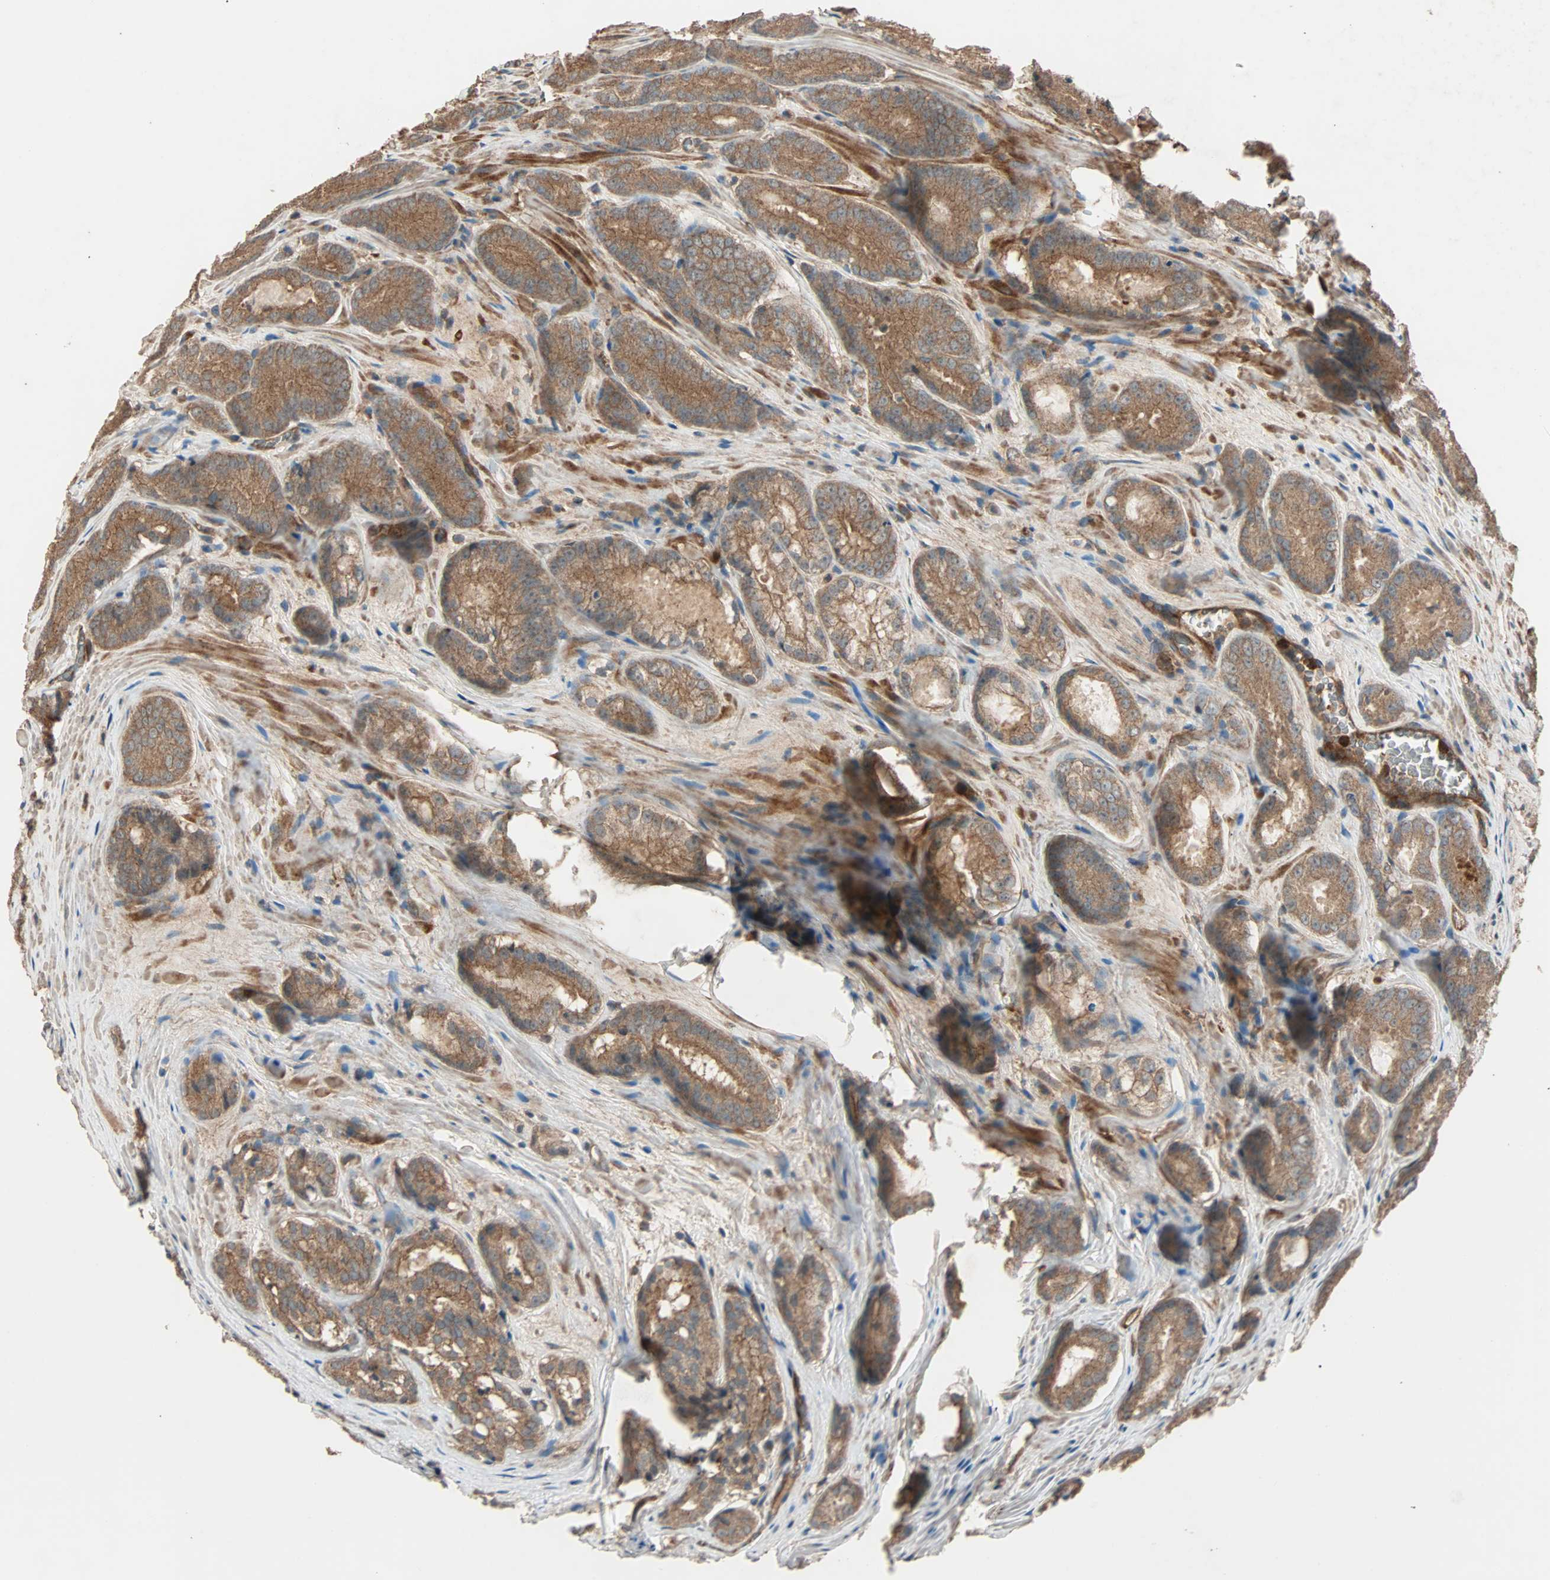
{"staining": {"intensity": "moderate", "quantity": ">75%", "location": "cytoplasmic/membranous"}, "tissue": "prostate cancer", "cell_type": "Tumor cells", "image_type": "cancer", "snomed": [{"axis": "morphology", "description": "Adenocarcinoma, High grade"}, {"axis": "topography", "description": "Prostate"}], "caption": "A medium amount of moderate cytoplasmic/membranous staining is appreciated in approximately >75% of tumor cells in high-grade adenocarcinoma (prostate) tissue.", "gene": "GCK", "patient": {"sex": "male", "age": 64}}